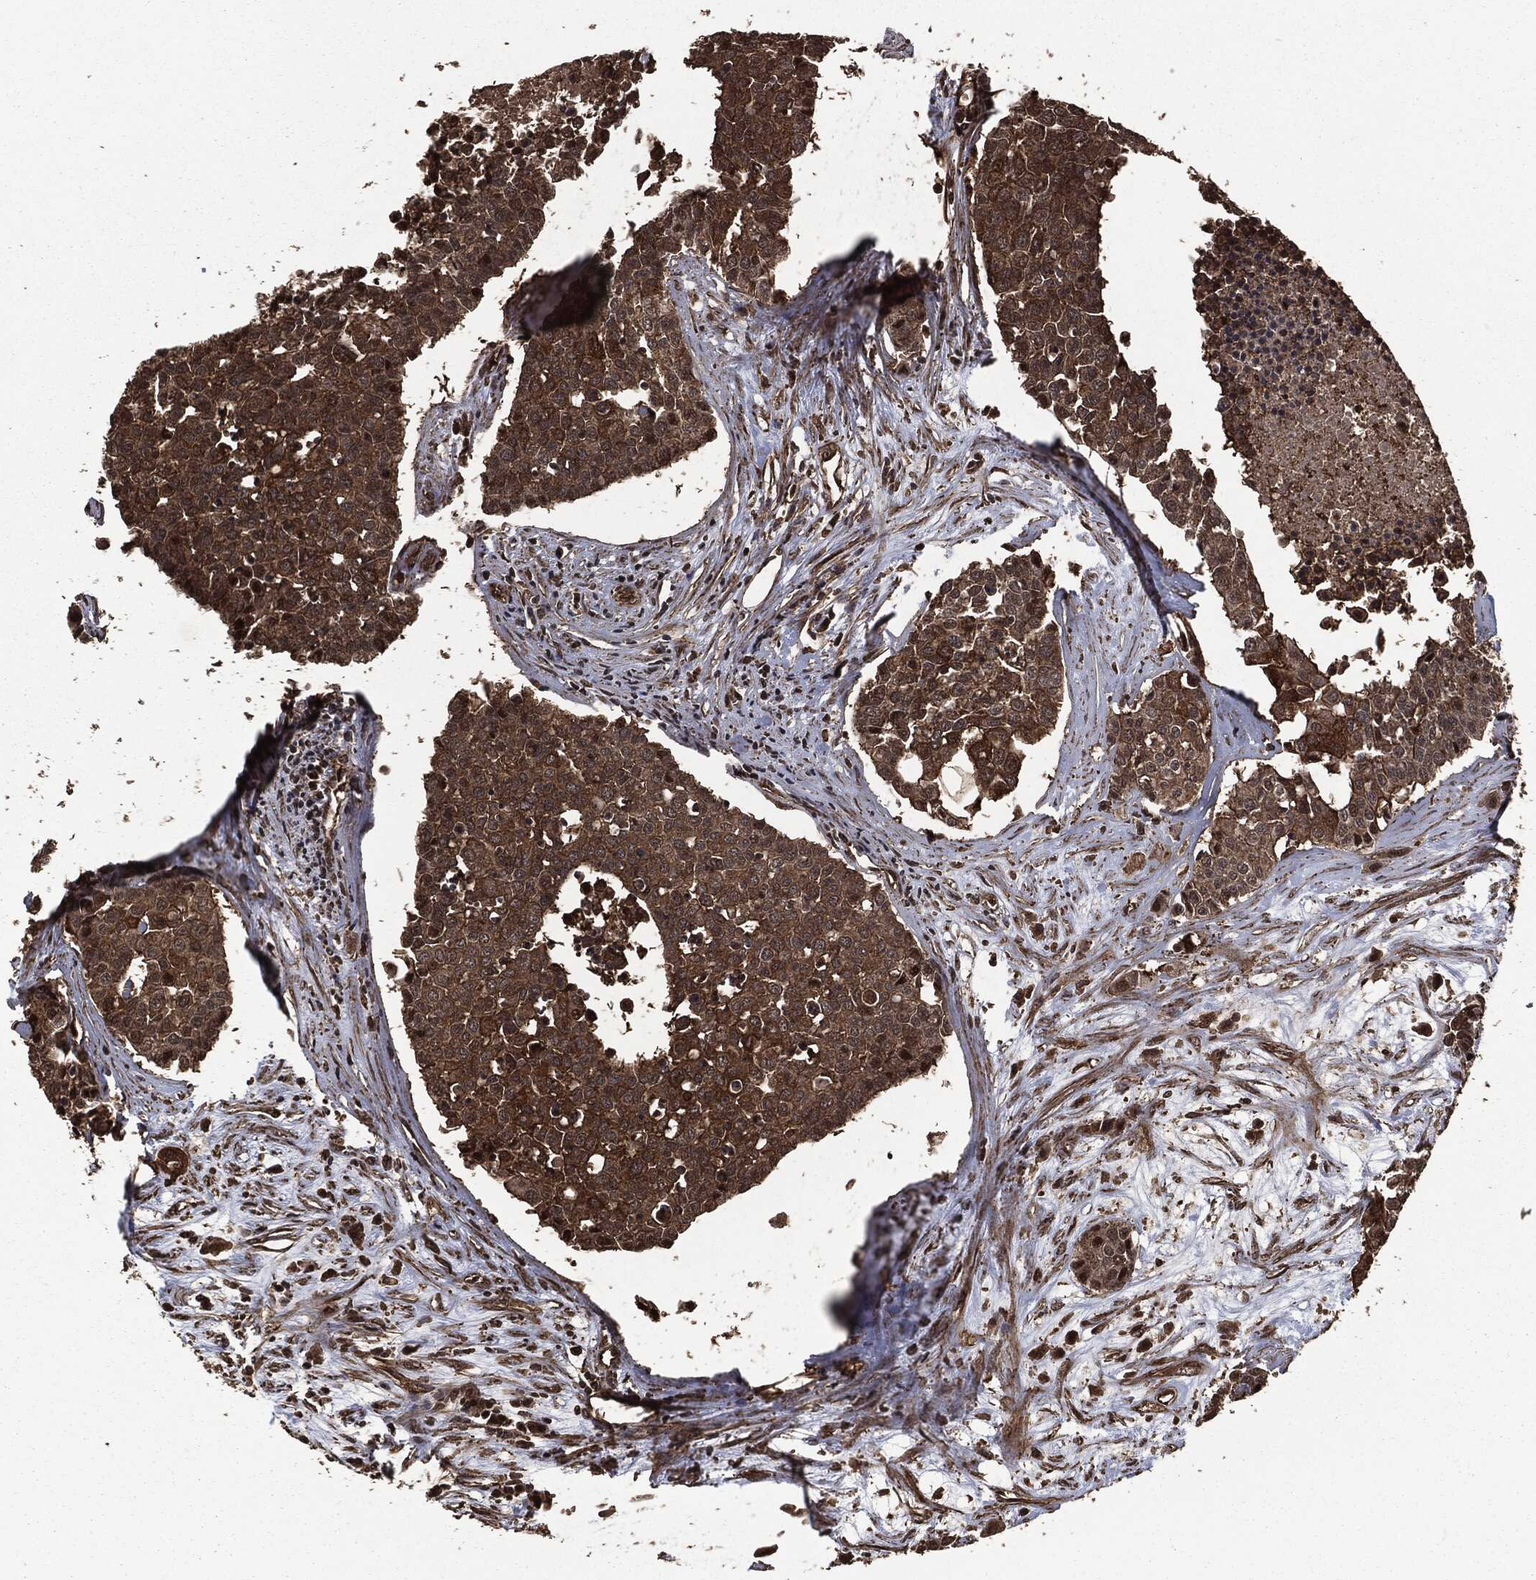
{"staining": {"intensity": "strong", "quantity": ">75%", "location": "cytoplasmic/membranous"}, "tissue": "carcinoid", "cell_type": "Tumor cells", "image_type": "cancer", "snomed": [{"axis": "morphology", "description": "Carcinoid, malignant, NOS"}, {"axis": "topography", "description": "Colon"}], "caption": "Malignant carcinoid stained for a protein exhibits strong cytoplasmic/membranous positivity in tumor cells.", "gene": "HRAS", "patient": {"sex": "male", "age": 81}}